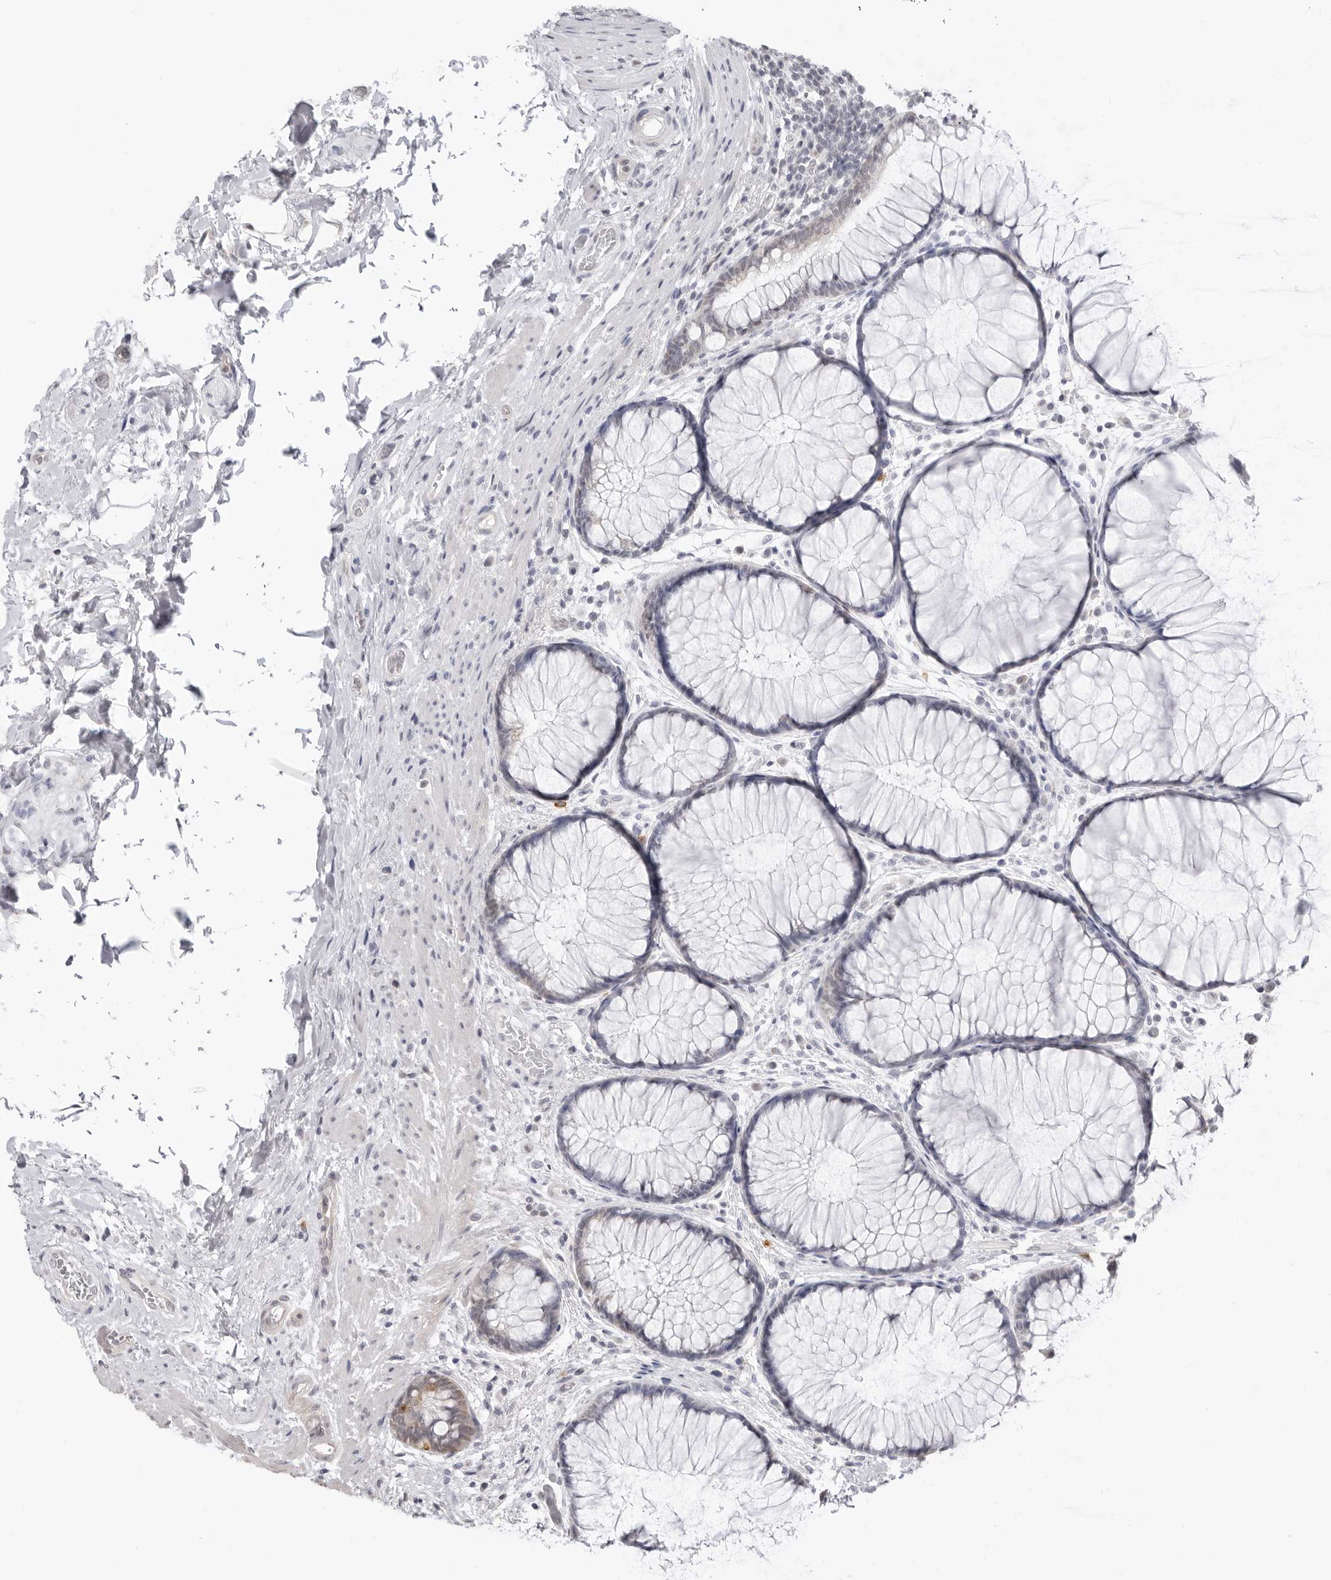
{"staining": {"intensity": "moderate", "quantity": "25%-75%", "location": "cytoplasmic/membranous"}, "tissue": "rectum", "cell_type": "Glandular cells", "image_type": "normal", "snomed": [{"axis": "morphology", "description": "Normal tissue, NOS"}, {"axis": "topography", "description": "Rectum"}], "caption": "This micrograph shows IHC staining of unremarkable human rectum, with medium moderate cytoplasmic/membranous positivity in approximately 25%-75% of glandular cells.", "gene": "FDPS", "patient": {"sex": "male", "age": 51}}